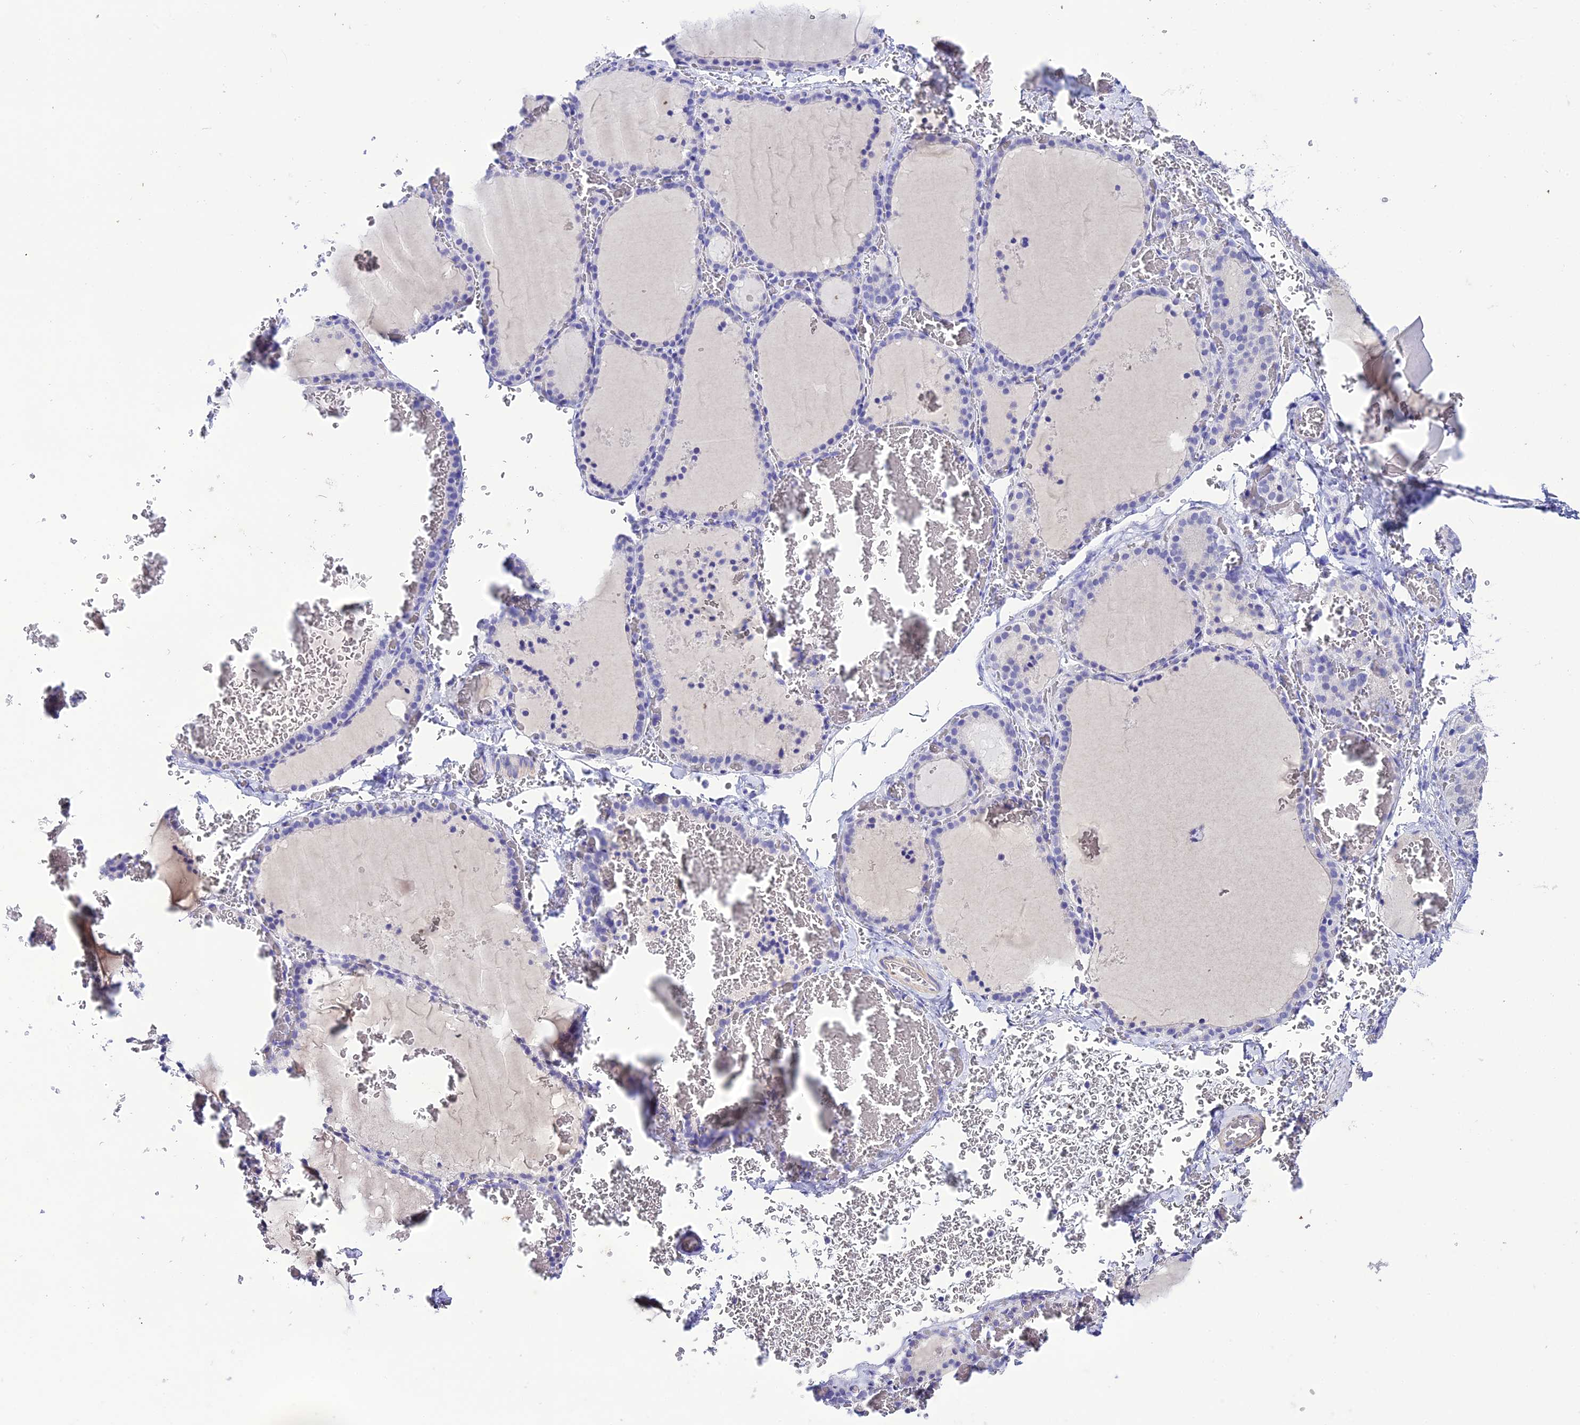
{"staining": {"intensity": "negative", "quantity": "none", "location": "none"}, "tissue": "thyroid gland", "cell_type": "Glandular cells", "image_type": "normal", "snomed": [{"axis": "morphology", "description": "Normal tissue, NOS"}, {"axis": "topography", "description": "Thyroid gland"}], "caption": "Immunohistochemistry of unremarkable human thyroid gland displays no positivity in glandular cells. (Brightfield microscopy of DAB (3,3'-diaminobenzidine) immunohistochemistry (IHC) at high magnification).", "gene": "NLRP6", "patient": {"sex": "female", "age": 39}}